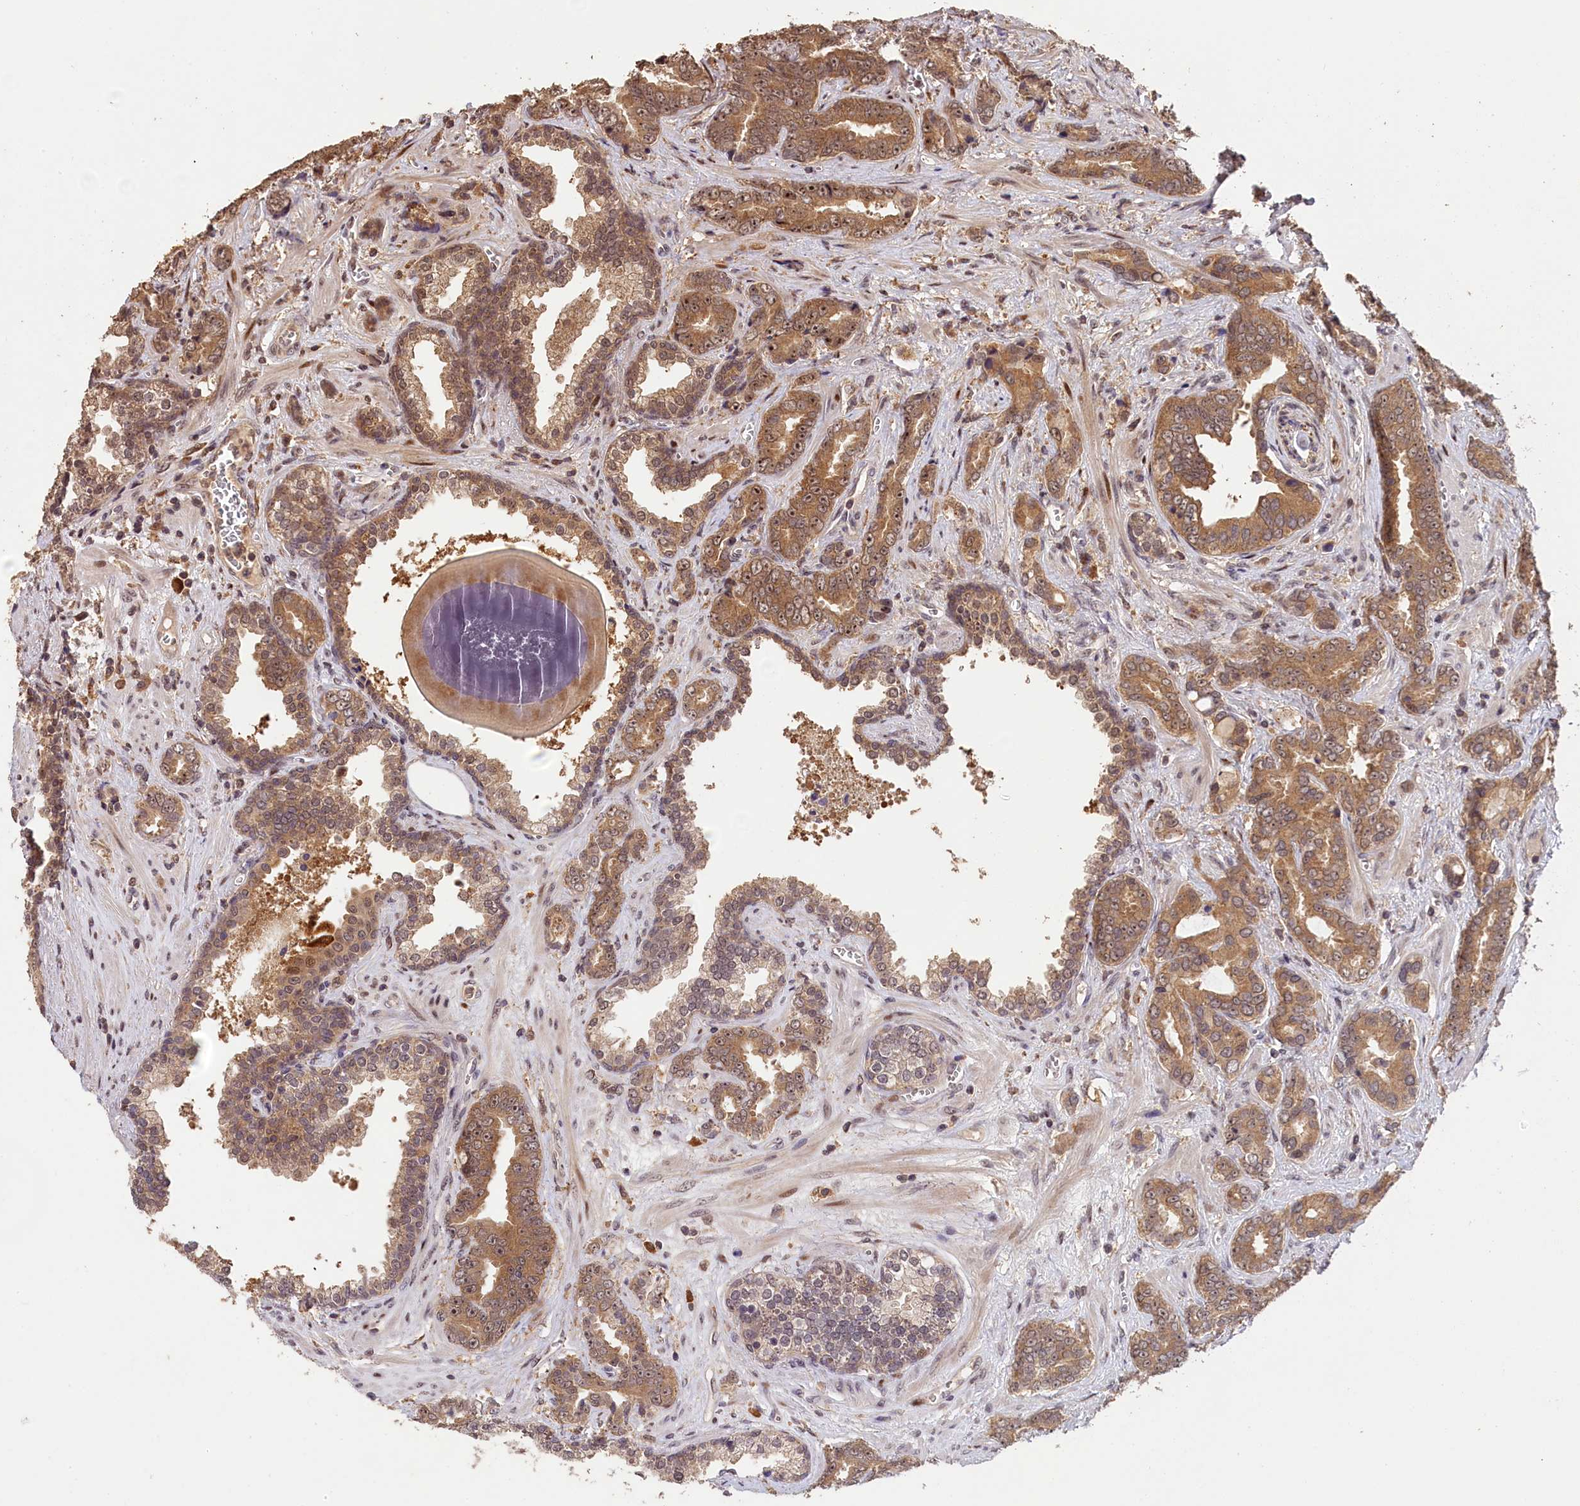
{"staining": {"intensity": "moderate", "quantity": ">75%", "location": "cytoplasmic/membranous"}, "tissue": "prostate cancer", "cell_type": "Tumor cells", "image_type": "cancer", "snomed": [{"axis": "morphology", "description": "Adenocarcinoma, High grade"}, {"axis": "topography", "description": "Prostate"}], "caption": "Prostate high-grade adenocarcinoma was stained to show a protein in brown. There is medium levels of moderate cytoplasmic/membranous staining in about >75% of tumor cells.", "gene": "PHAF1", "patient": {"sex": "male", "age": 67}}